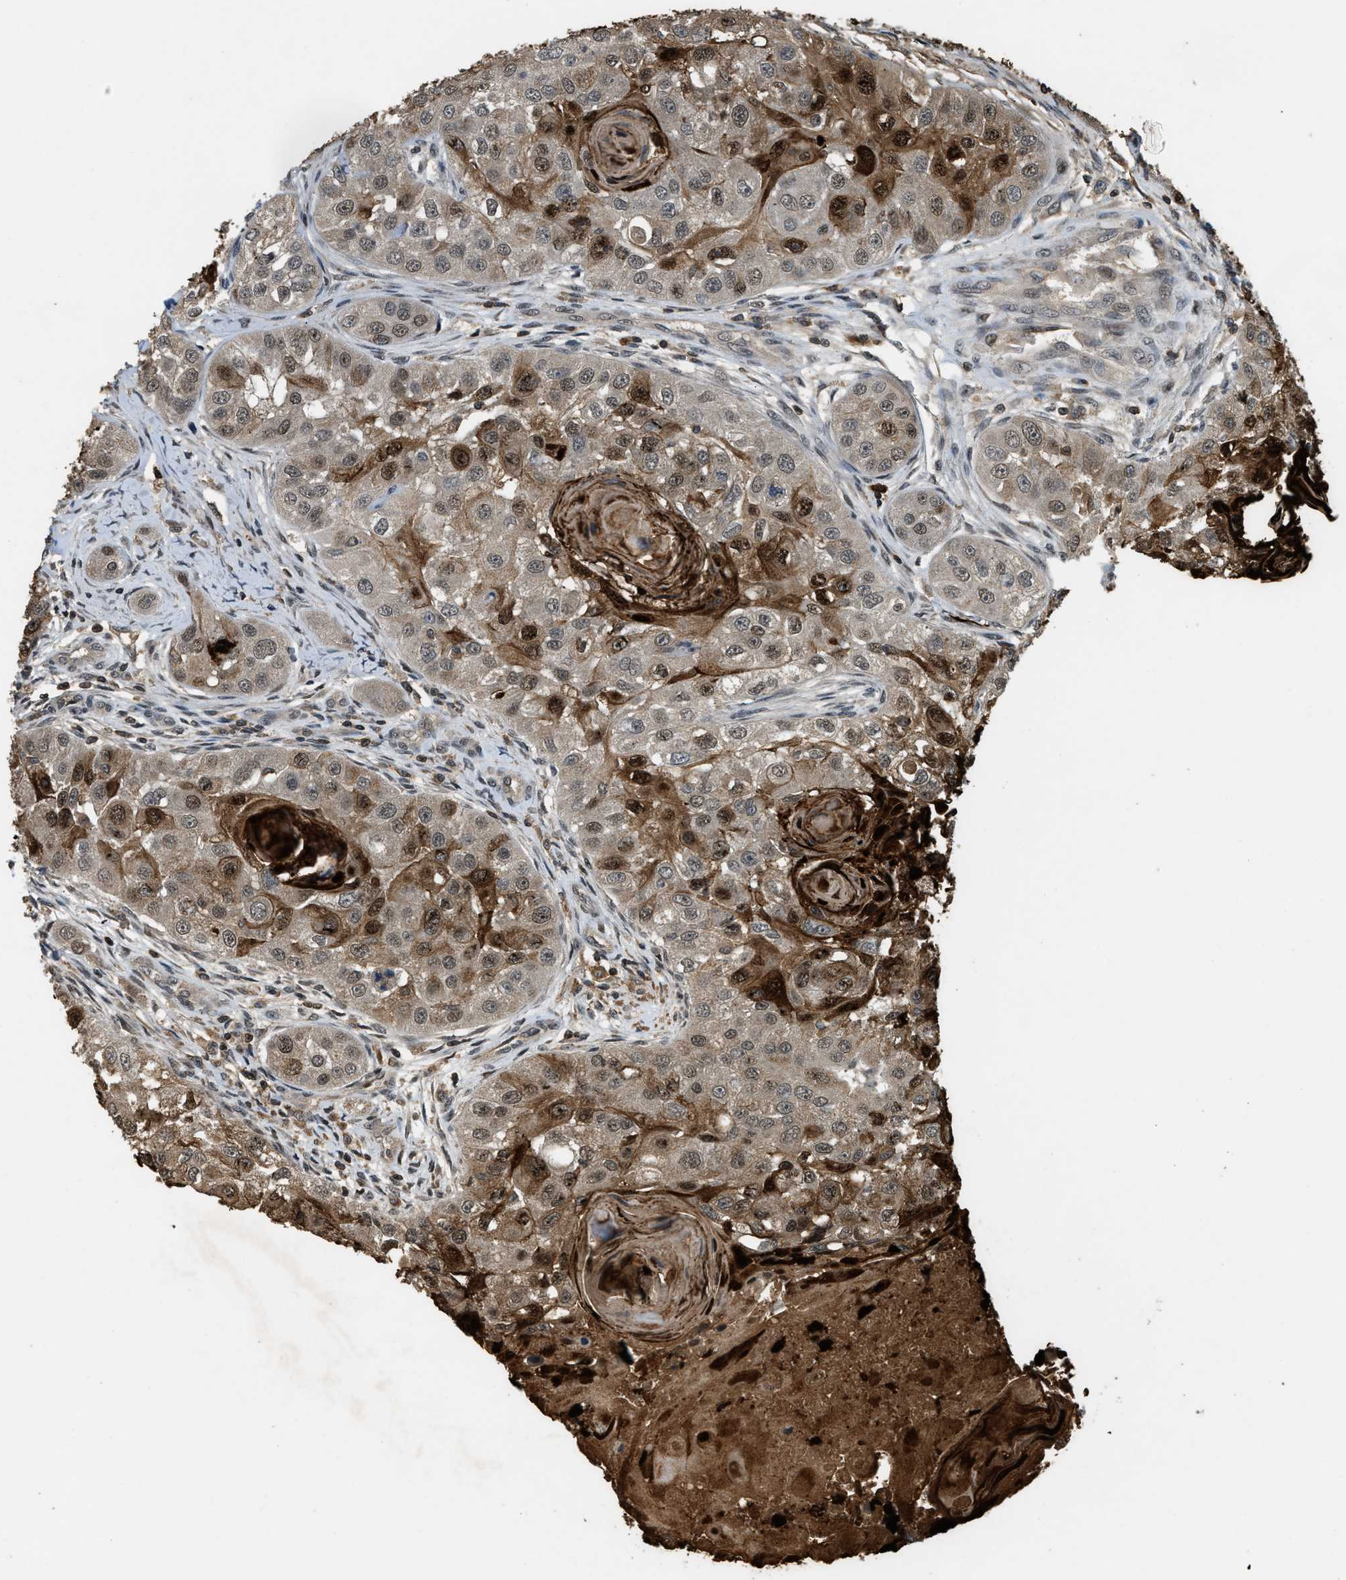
{"staining": {"intensity": "strong", "quantity": "25%-75%", "location": "cytoplasmic/membranous,nuclear"}, "tissue": "head and neck cancer", "cell_type": "Tumor cells", "image_type": "cancer", "snomed": [{"axis": "morphology", "description": "Normal tissue, NOS"}, {"axis": "morphology", "description": "Squamous cell carcinoma, NOS"}, {"axis": "topography", "description": "Skeletal muscle"}, {"axis": "topography", "description": "Head-Neck"}], "caption": "Immunohistochemistry micrograph of neoplastic tissue: squamous cell carcinoma (head and neck) stained using IHC shows high levels of strong protein expression localized specifically in the cytoplasmic/membranous and nuclear of tumor cells, appearing as a cytoplasmic/membranous and nuclear brown color.", "gene": "RNF141", "patient": {"sex": "male", "age": 51}}